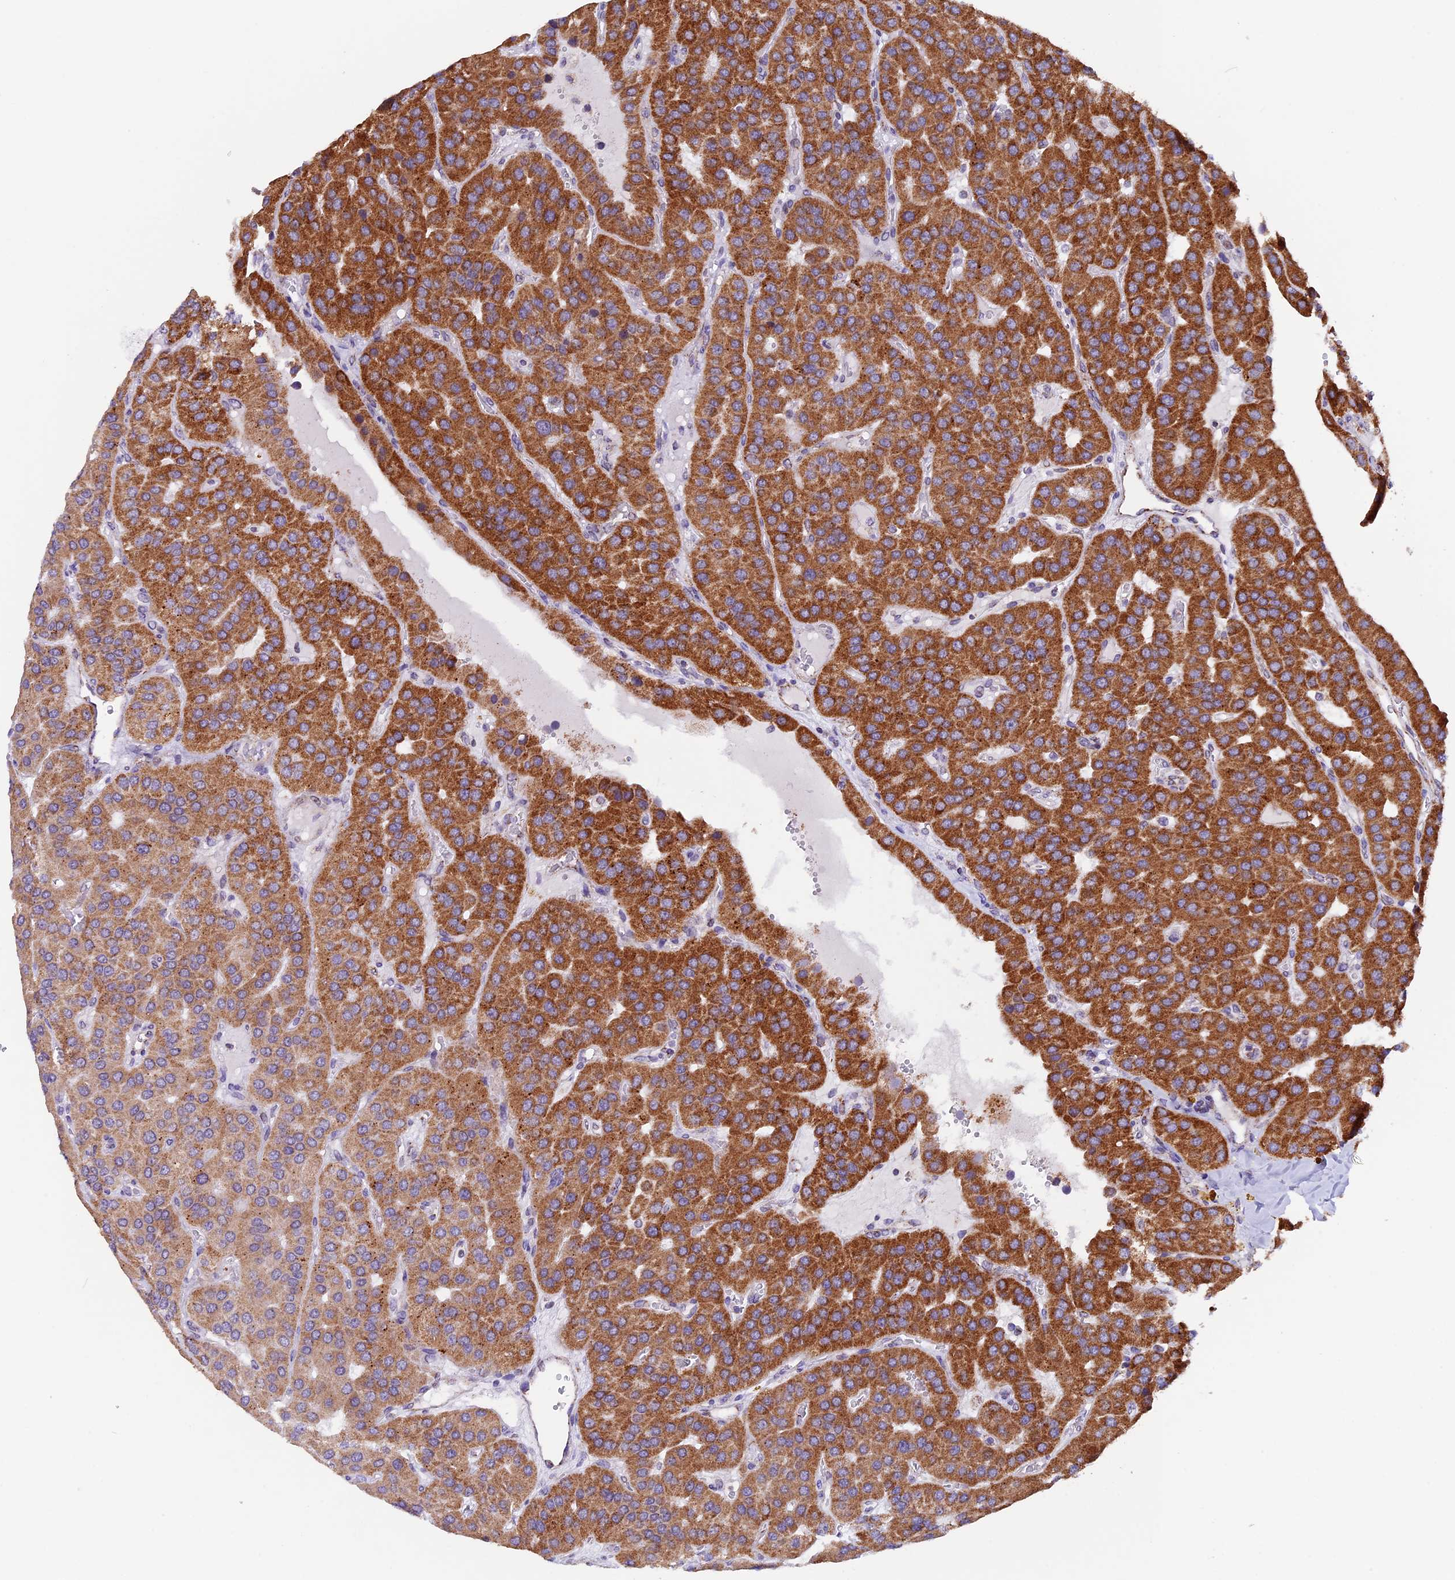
{"staining": {"intensity": "moderate", "quantity": ">75%", "location": "cytoplasmic/membranous"}, "tissue": "parathyroid gland", "cell_type": "Glandular cells", "image_type": "normal", "snomed": [{"axis": "morphology", "description": "Normal tissue, NOS"}, {"axis": "morphology", "description": "Adenoma, NOS"}, {"axis": "topography", "description": "Parathyroid gland"}], "caption": "Immunohistochemistry staining of unremarkable parathyroid gland, which reveals medium levels of moderate cytoplasmic/membranous expression in approximately >75% of glandular cells indicating moderate cytoplasmic/membranous protein expression. The staining was performed using DAB (3,3'-diaminobenzidine) (brown) for protein detection and nuclei were counterstained in hematoxylin (blue).", "gene": "TFAM", "patient": {"sex": "female", "age": 86}}